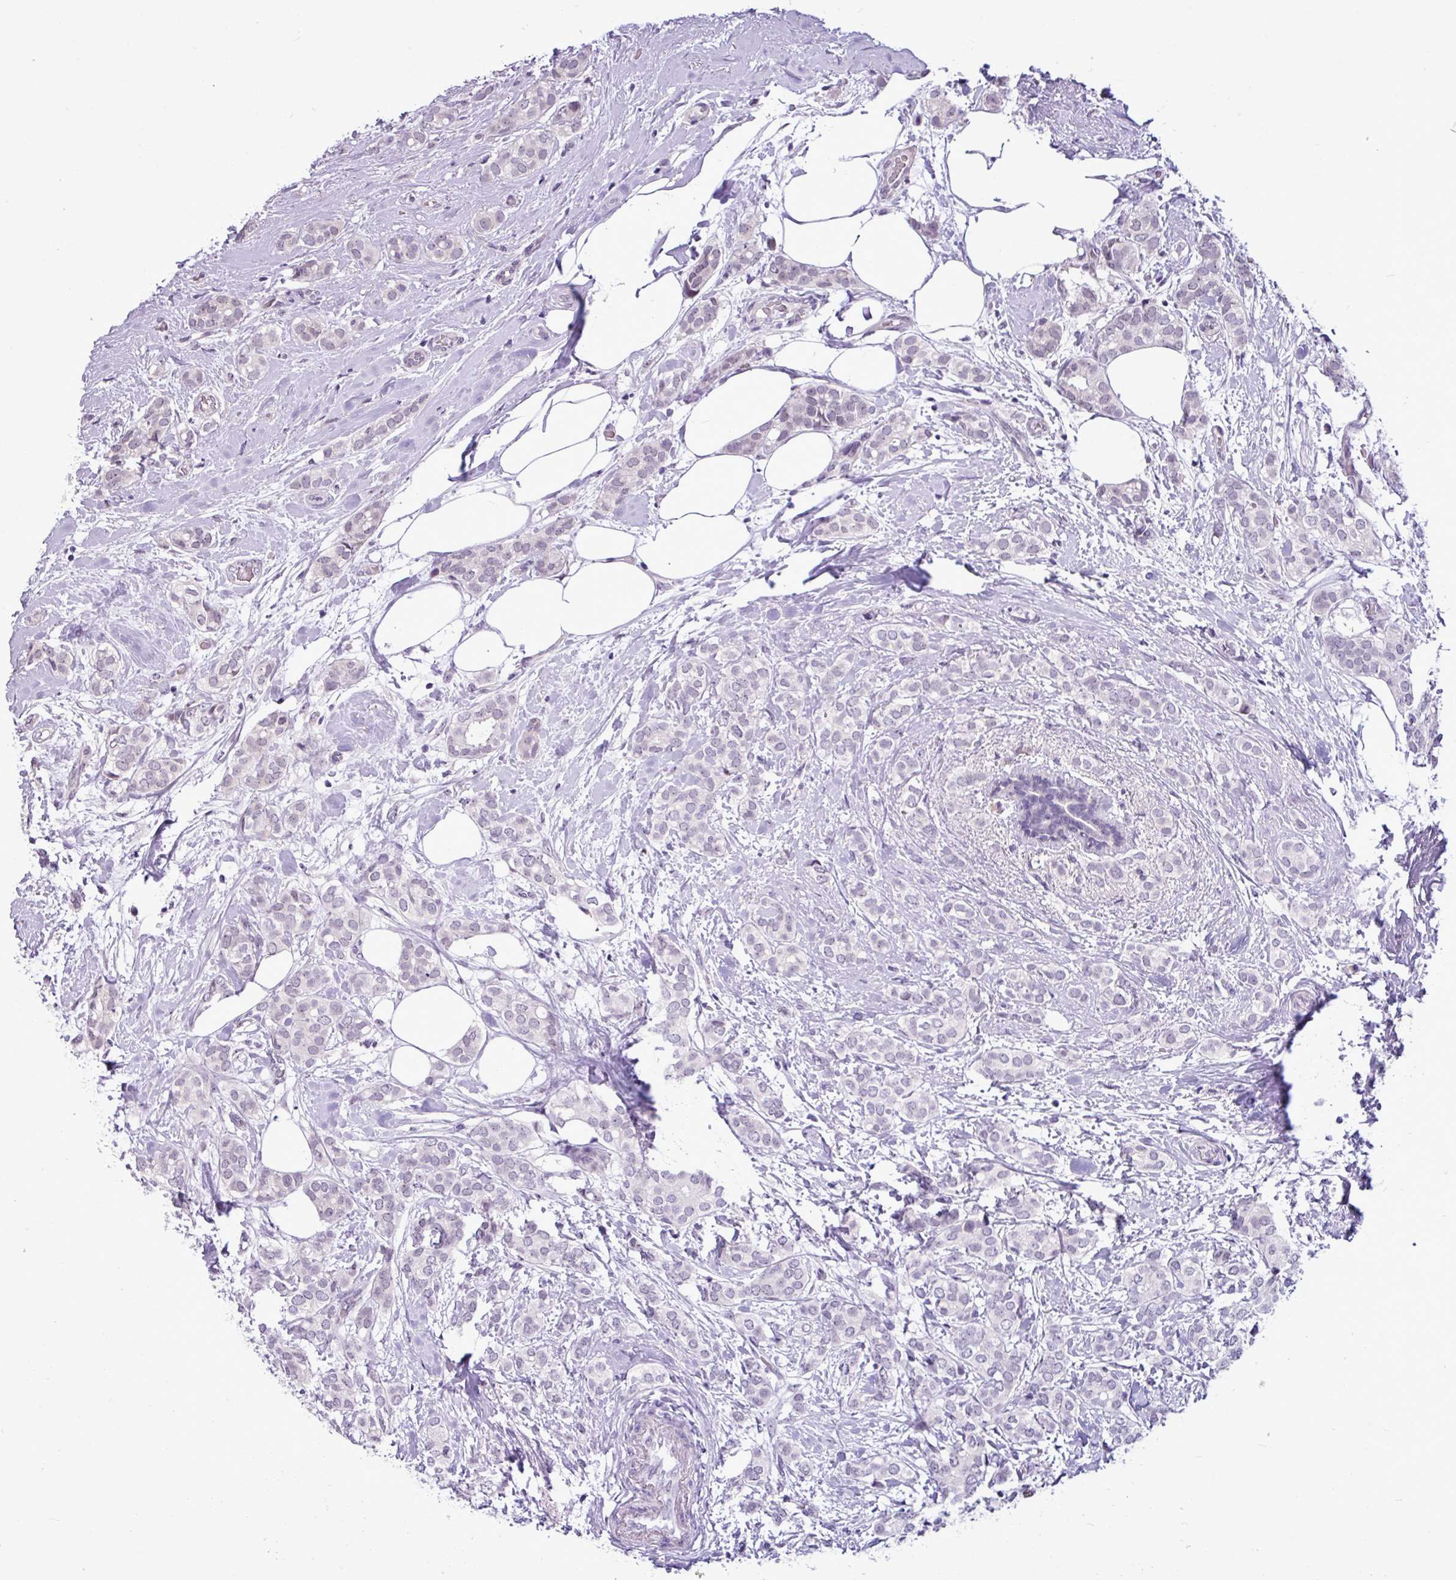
{"staining": {"intensity": "weak", "quantity": "<25%", "location": "nuclear"}, "tissue": "breast cancer", "cell_type": "Tumor cells", "image_type": "cancer", "snomed": [{"axis": "morphology", "description": "Duct carcinoma"}, {"axis": "topography", "description": "Breast"}], "caption": "Immunohistochemistry (IHC) of infiltrating ductal carcinoma (breast) demonstrates no positivity in tumor cells.", "gene": "UTP18", "patient": {"sex": "female", "age": 73}}